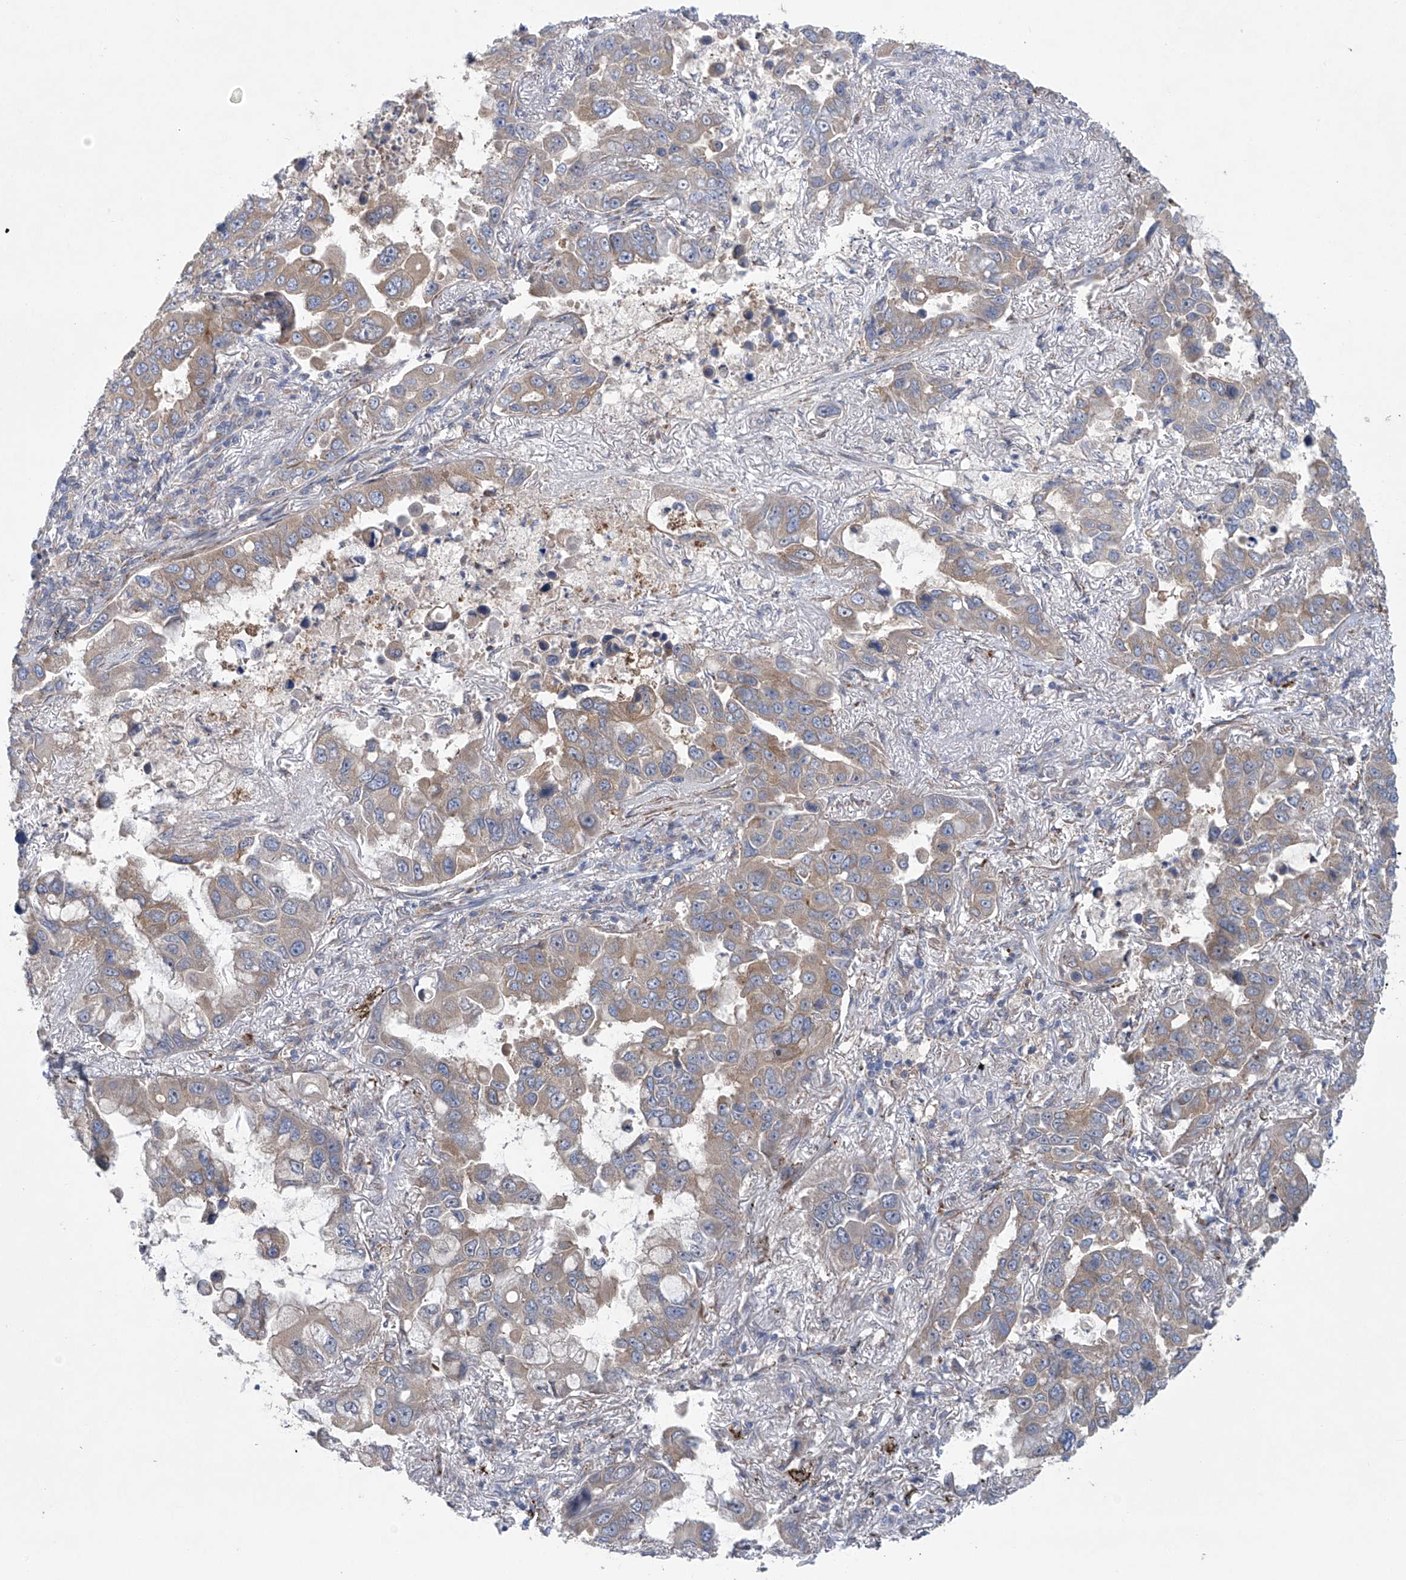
{"staining": {"intensity": "moderate", "quantity": "<25%", "location": "cytoplasmic/membranous"}, "tissue": "lung cancer", "cell_type": "Tumor cells", "image_type": "cancer", "snomed": [{"axis": "morphology", "description": "Adenocarcinoma, NOS"}, {"axis": "topography", "description": "Lung"}], "caption": "The histopathology image reveals staining of lung adenocarcinoma, revealing moderate cytoplasmic/membranous protein staining (brown color) within tumor cells.", "gene": "KLC4", "patient": {"sex": "male", "age": 64}}